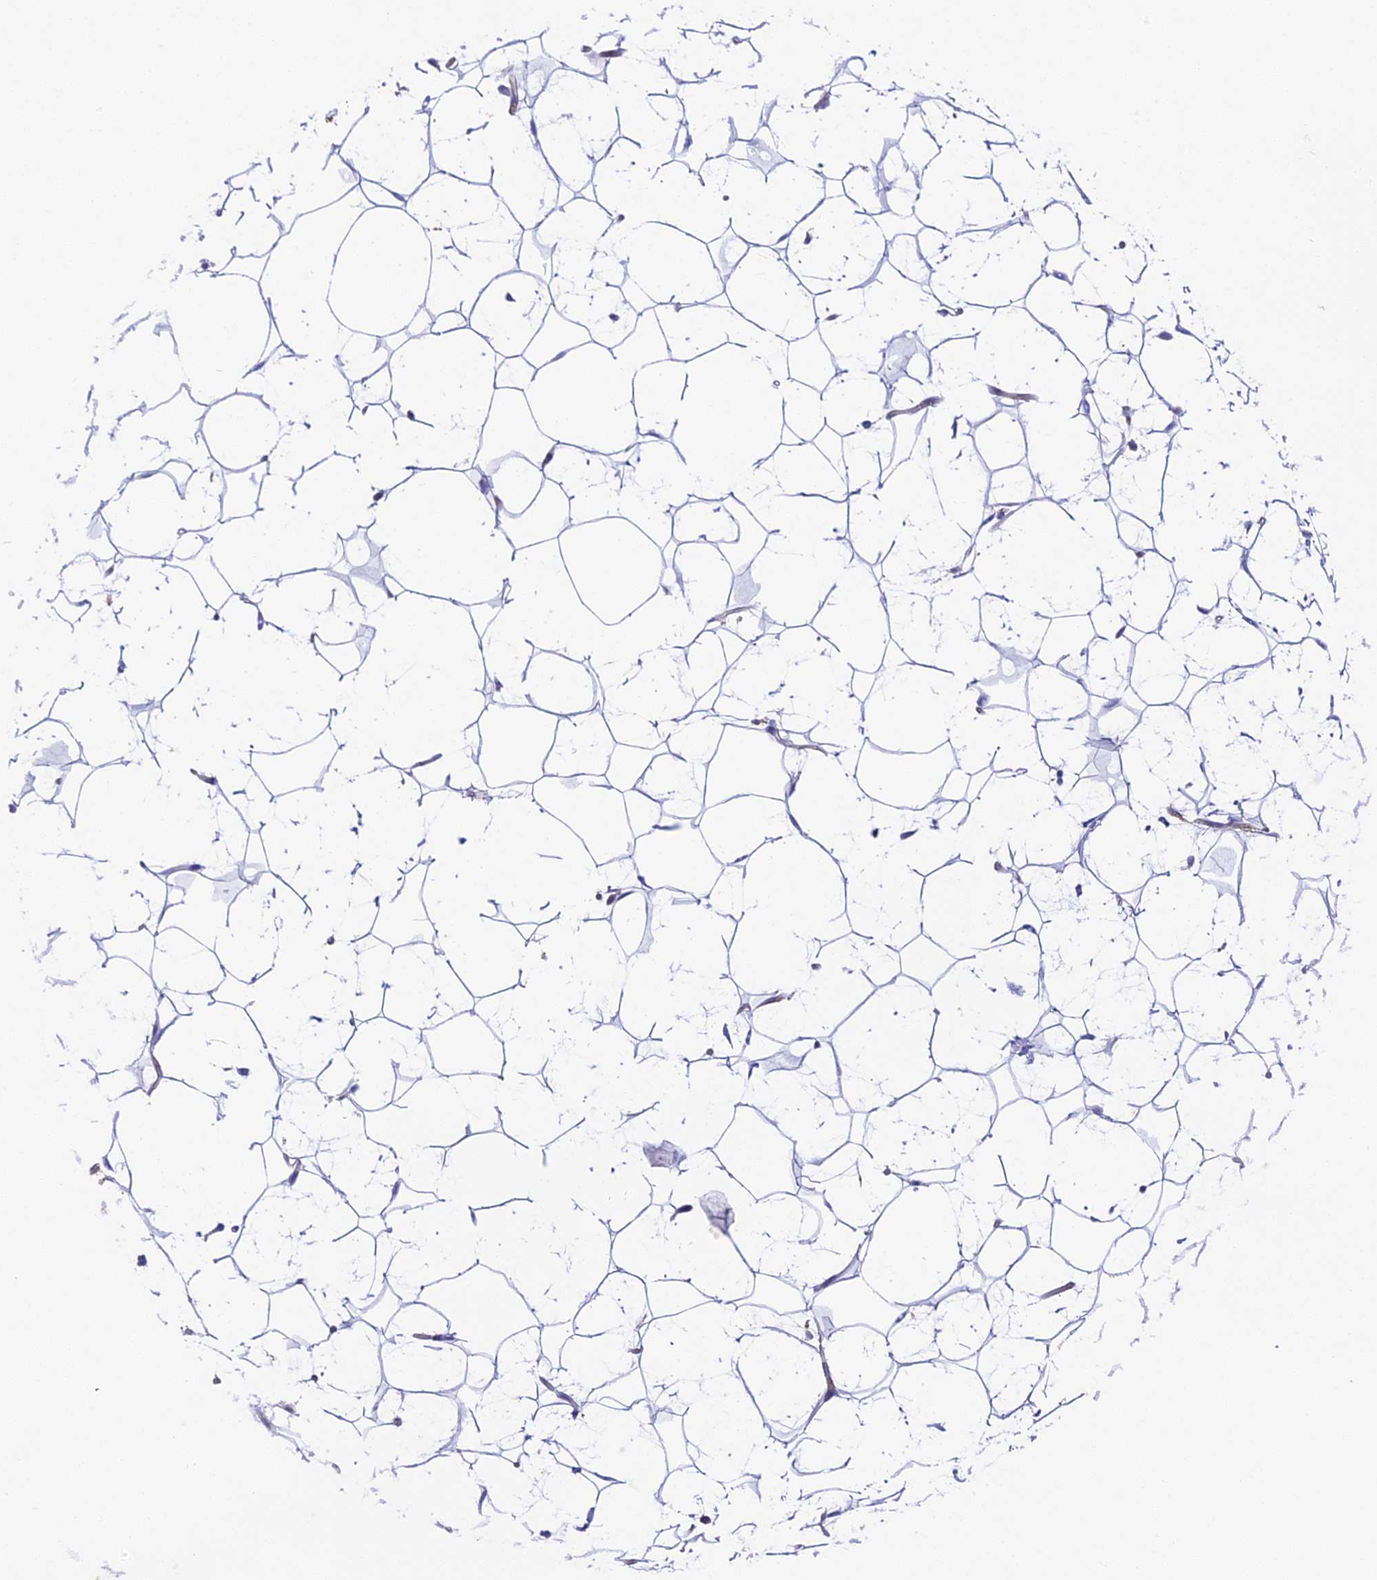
{"staining": {"intensity": "negative", "quantity": "none", "location": "none"}, "tissue": "adipose tissue", "cell_type": "Adipocytes", "image_type": "normal", "snomed": [{"axis": "morphology", "description": "Normal tissue, NOS"}, {"axis": "topography", "description": "Breast"}], "caption": "IHC image of benign human adipose tissue stained for a protein (brown), which demonstrates no expression in adipocytes.", "gene": "HOMER3", "patient": {"sex": "female", "age": 26}}